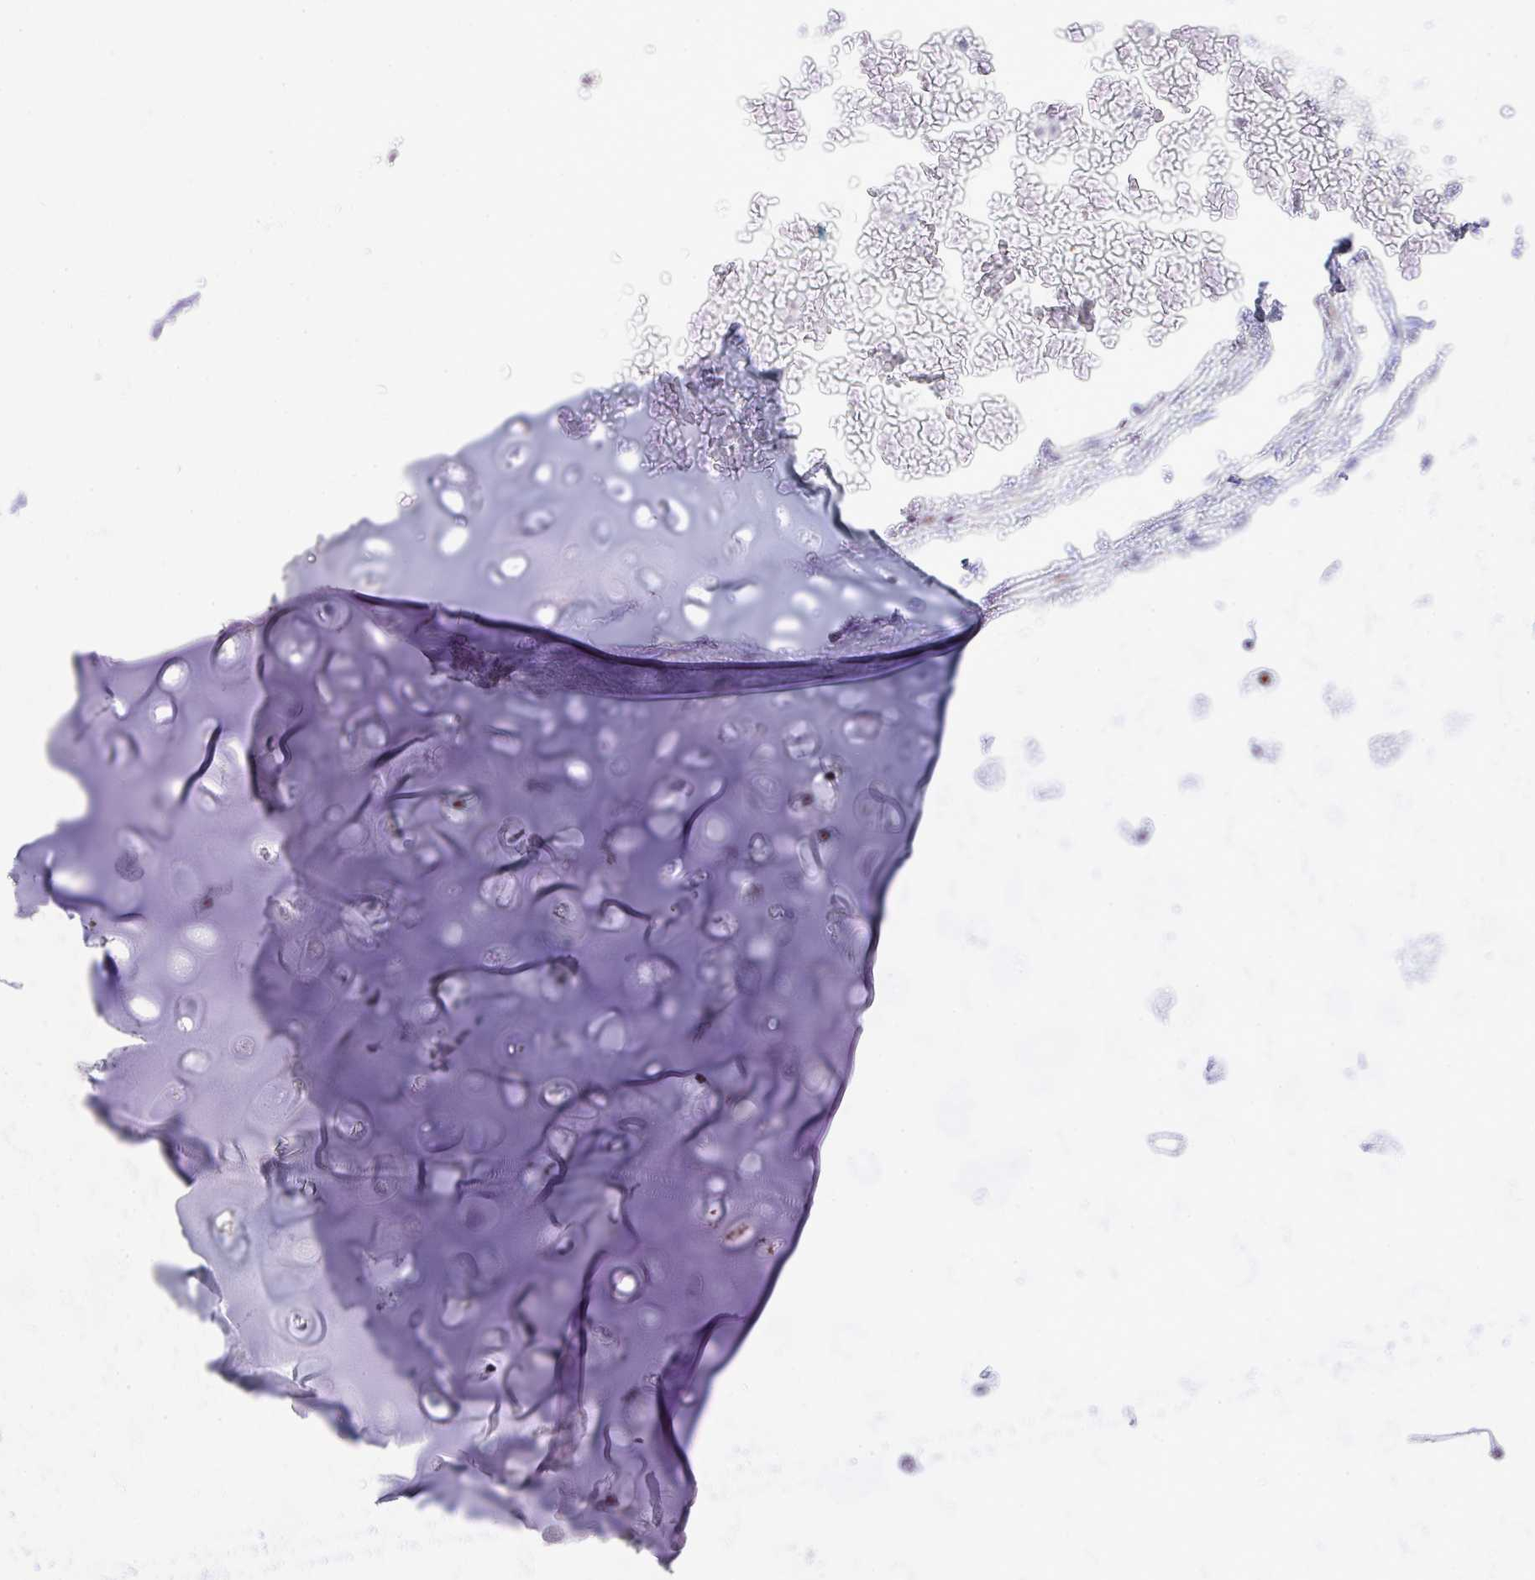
{"staining": {"intensity": "negative", "quantity": "none", "location": "none"}, "tissue": "soft tissue", "cell_type": "Chondrocytes", "image_type": "normal", "snomed": [{"axis": "morphology", "description": "Normal tissue, NOS"}, {"axis": "topography", "description": "Lymph node"}, {"axis": "topography", "description": "Bronchus"}], "caption": "A high-resolution micrograph shows immunohistochemistry staining of benign soft tissue, which exhibits no significant positivity in chondrocytes. Nuclei are stained in blue.", "gene": "GLDN", "patient": {"sex": "male", "age": 56}}